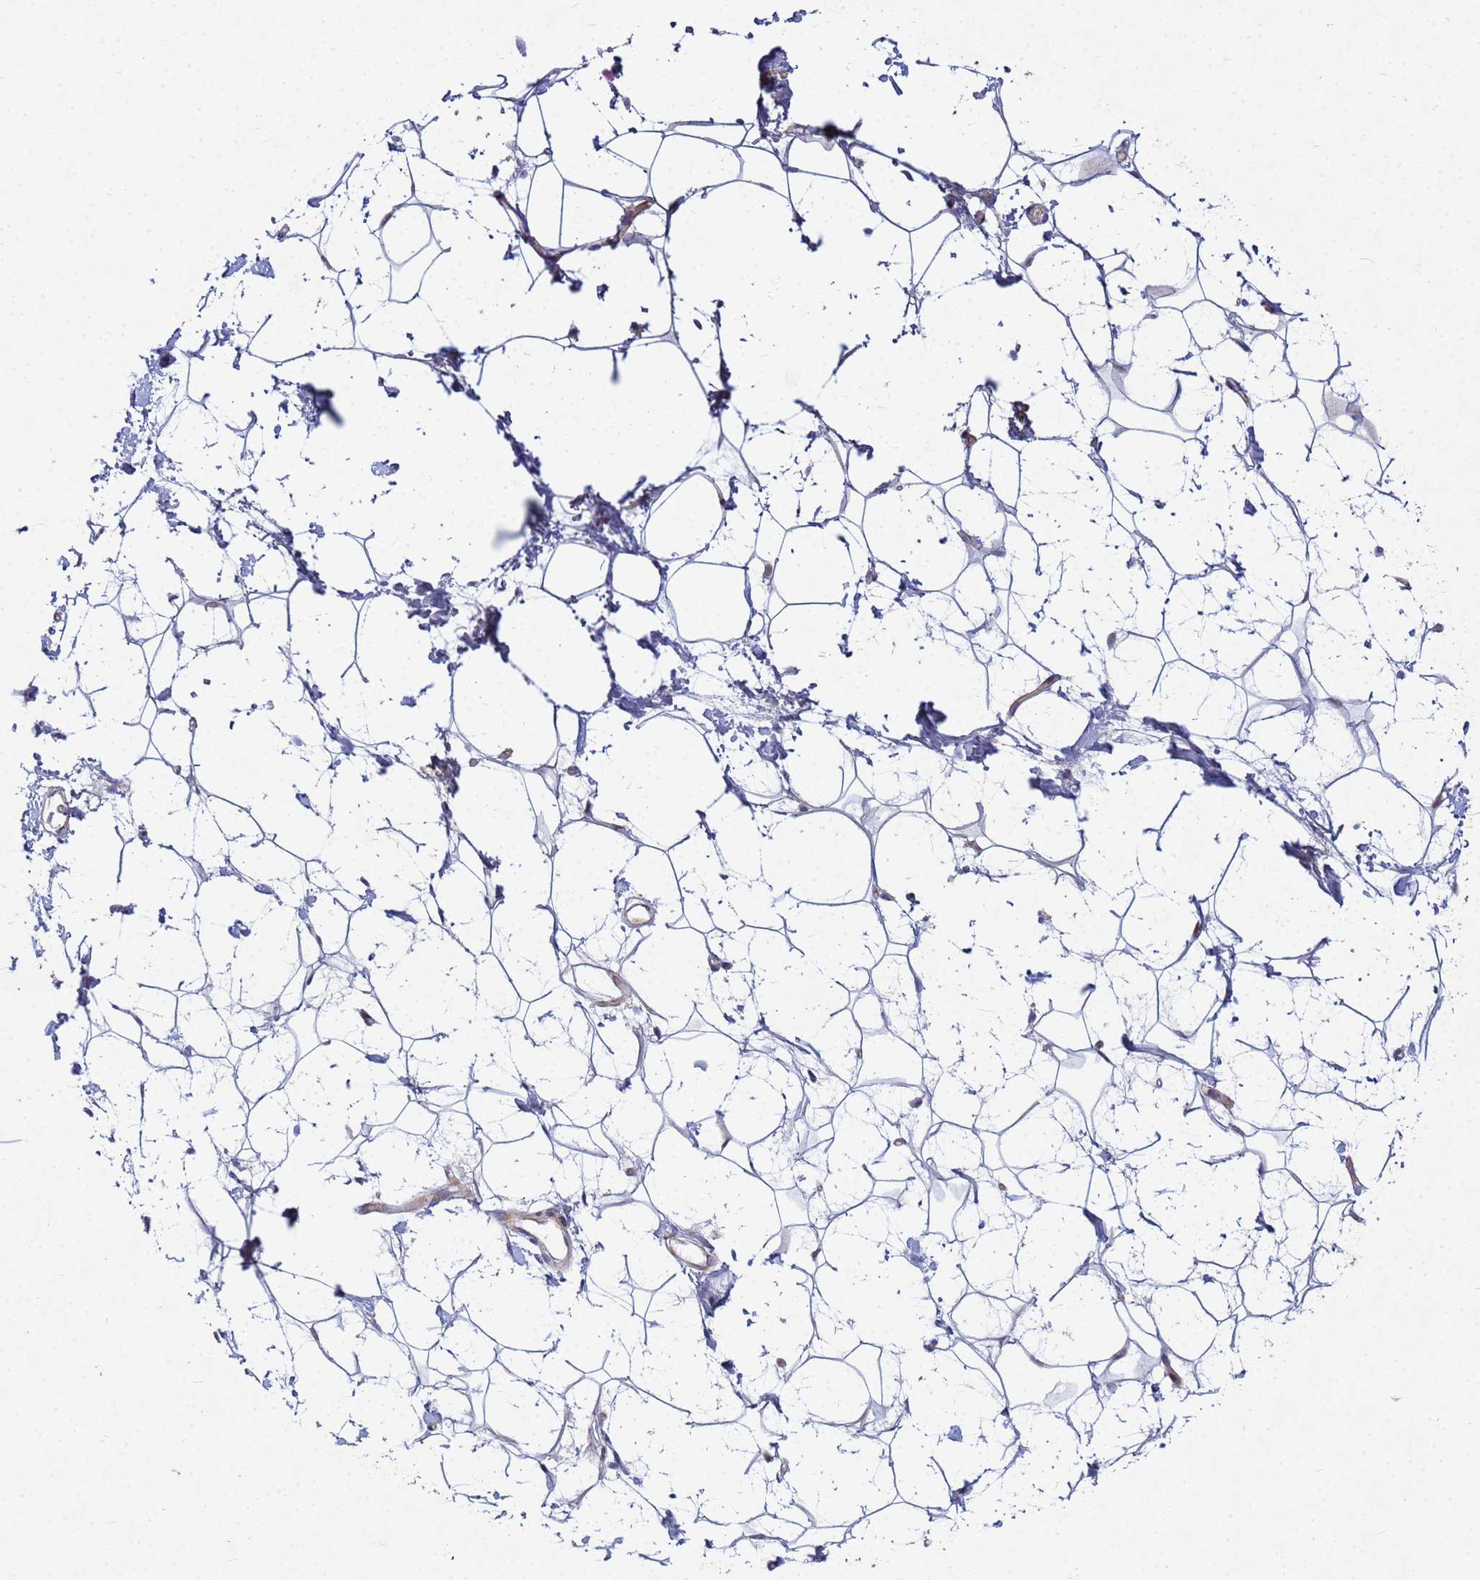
{"staining": {"intensity": "negative", "quantity": "none", "location": "none"}, "tissue": "adipose tissue", "cell_type": "Adipocytes", "image_type": "normal", "snomed": [{"axis": "morphology", "description": "Normal tissue, NOS"}, {"axis": "topography", "description": "Breast"}], "caption": "The IHC photomicrograph has no significant expression in adipocytes of adipose tissue. The staining was performed using DAB to visualize the protein expression in brown, while the nuclei were stained in blue with hematoxylin (Magnification: 20x).", "gene": "TNPO2", "patient": {"sex": "female", "age": 26}}